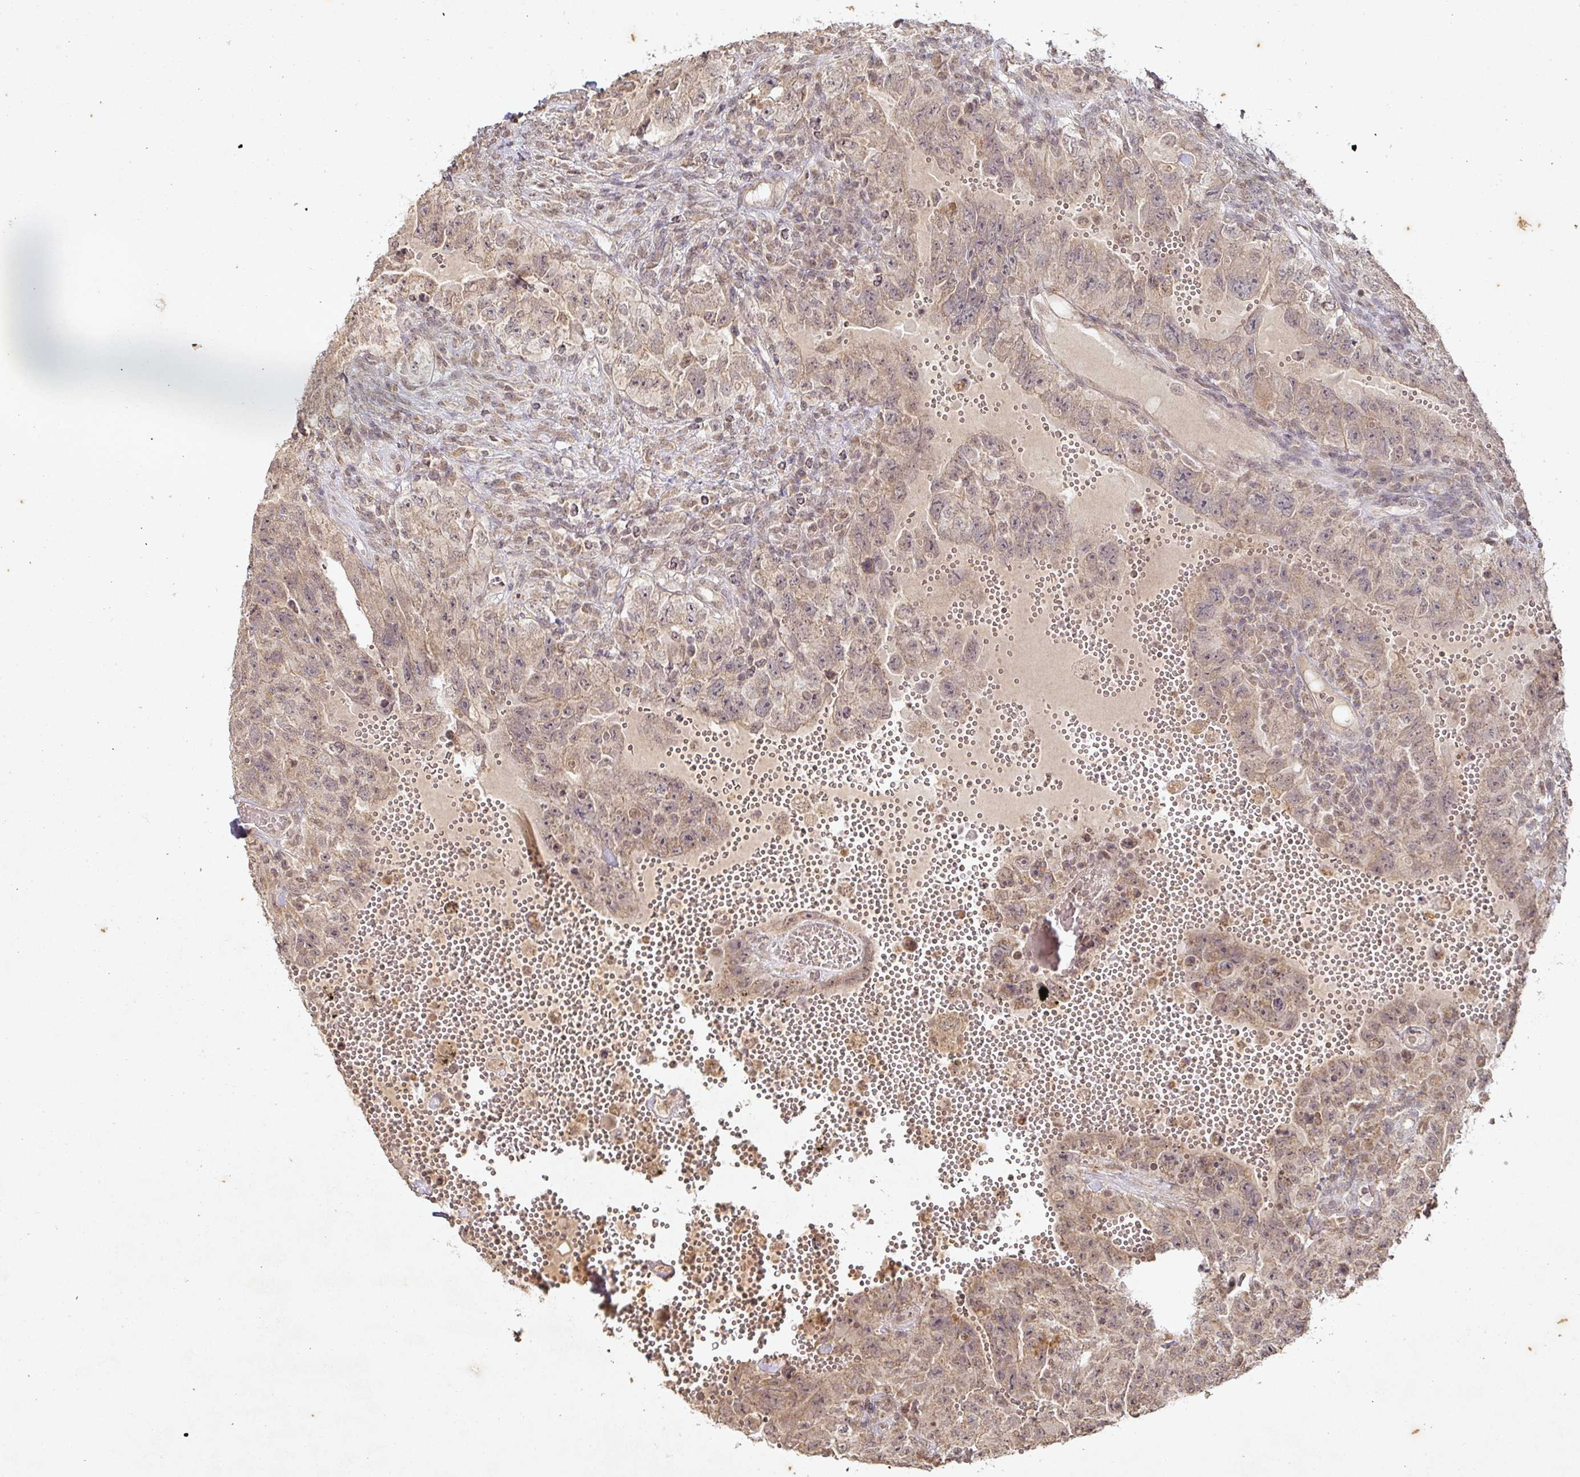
{"staining": {"intensity": "weak", "quantity": "25%-75%", "location": "cytoplasmic/membranous"}, "tissue": "testis cancer", "cell_type": "Tumor cells", "image_type": "cancer", "snomed": [{"axis": "morphology", "description": "Carcinoma, Embryonal, NOS"}, {"axis": "topography", "description": "Testis"}], "caption": "Immunohistochemistry (DAB (3,3'-diaminobenzidine)) staining of embryonal carcinoma (testis) exhibits weak cytoplasmic/membranous protein positivity in approximately 25%-75% of tumor cells.", "gene": "CAPN5", "patient": {"sex": "male", "age": 26}}